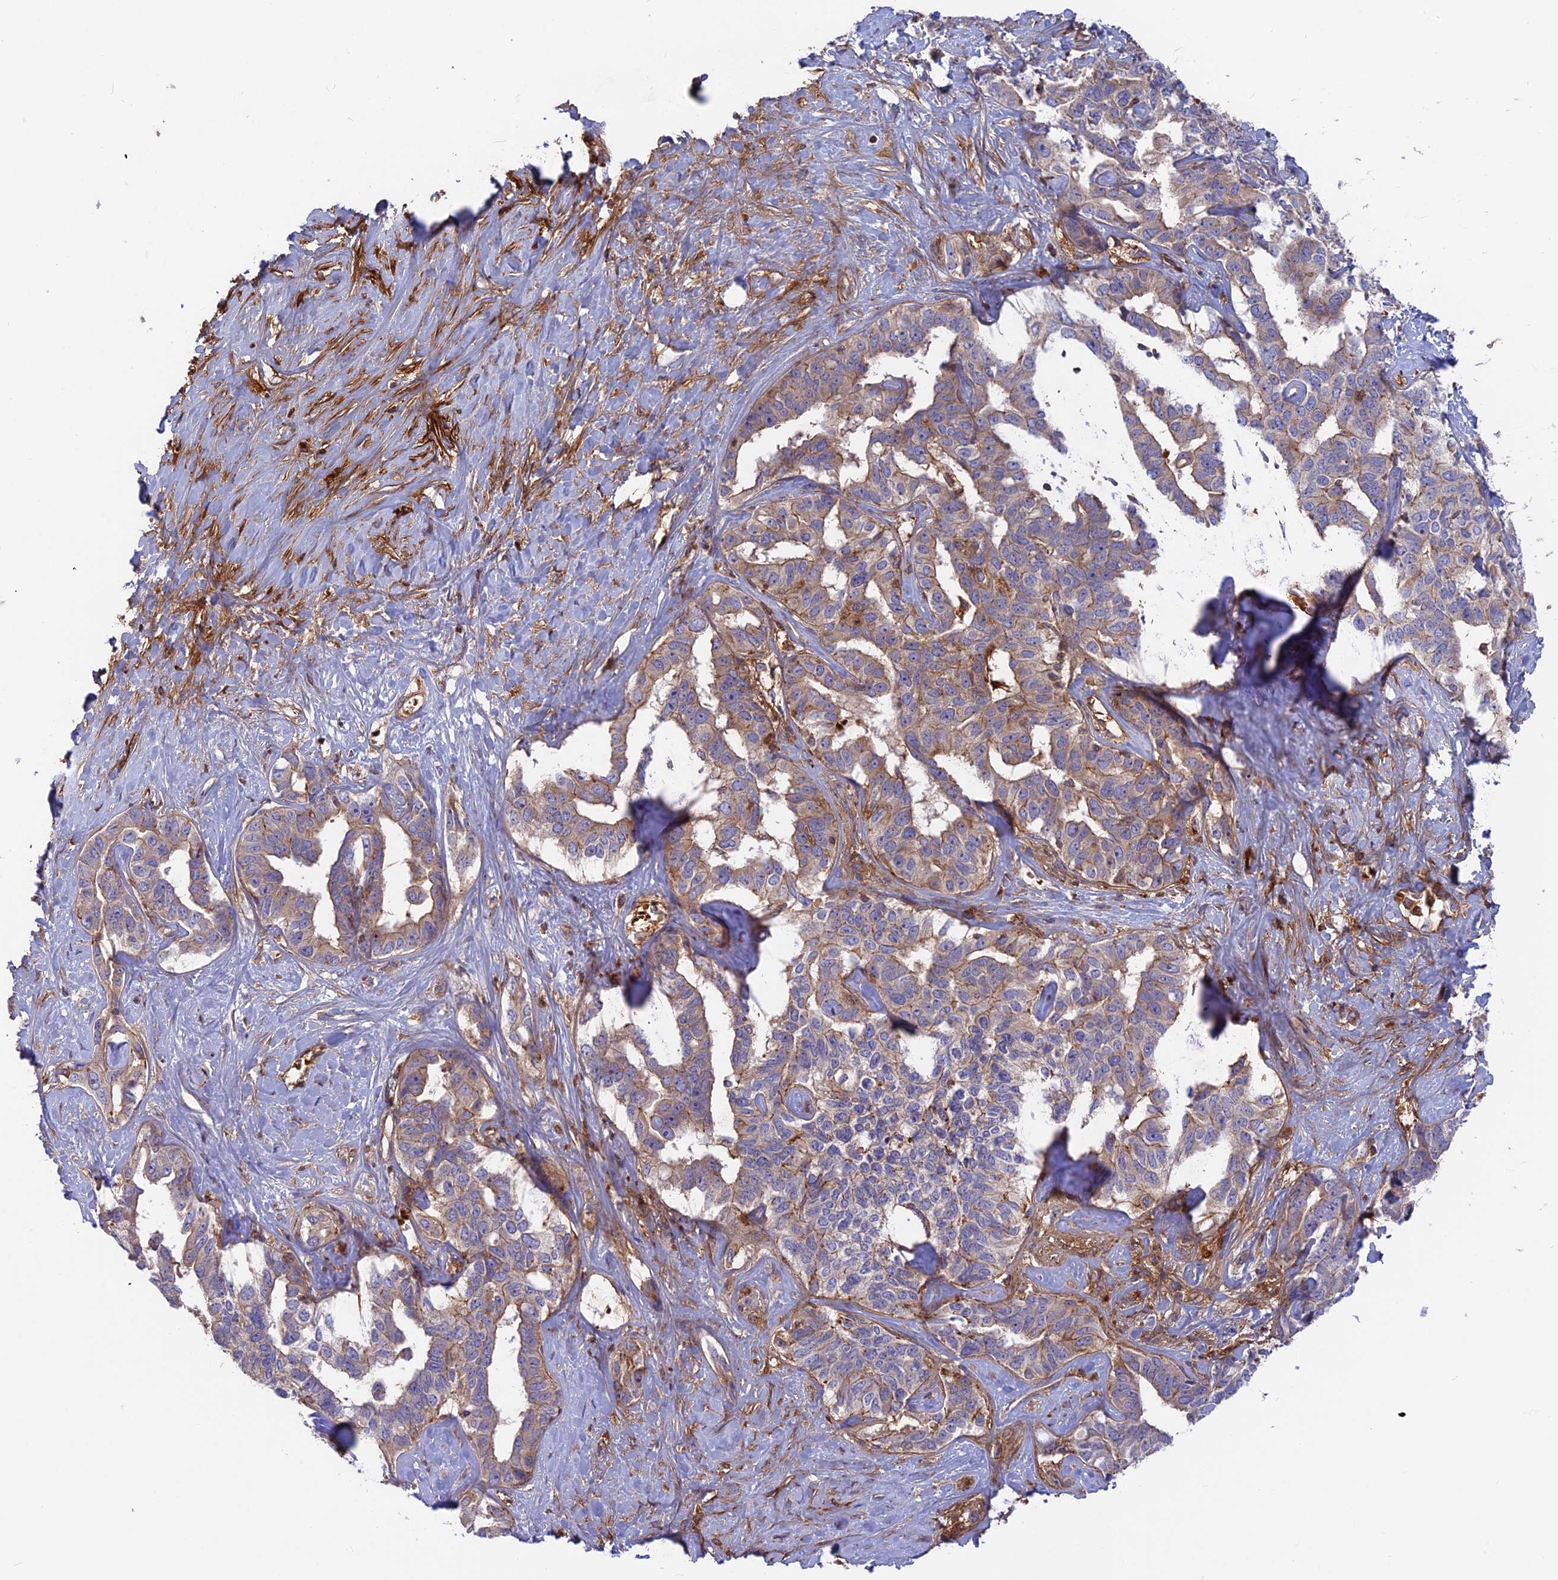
{"staining": {"intensity": "weak", "quantity": "<25%", "location": "cytoplasmic/membranous"}, "tissue": "liver cancer", "cell_type": "Tumor cells", "image_type": "cancer", "snomed": [{"axis": "morphology", "description": "Cholangiocarcinoma"}, {"axis": "topography", "description": "Liver"}], "caption": "This is an immunohistochemistry image of human liver cancer (cholangiocarcinoma). There is no positivity in tumor cells.", "gene": "CPNE7", "patient": {"sex": "male", "age": 59}}